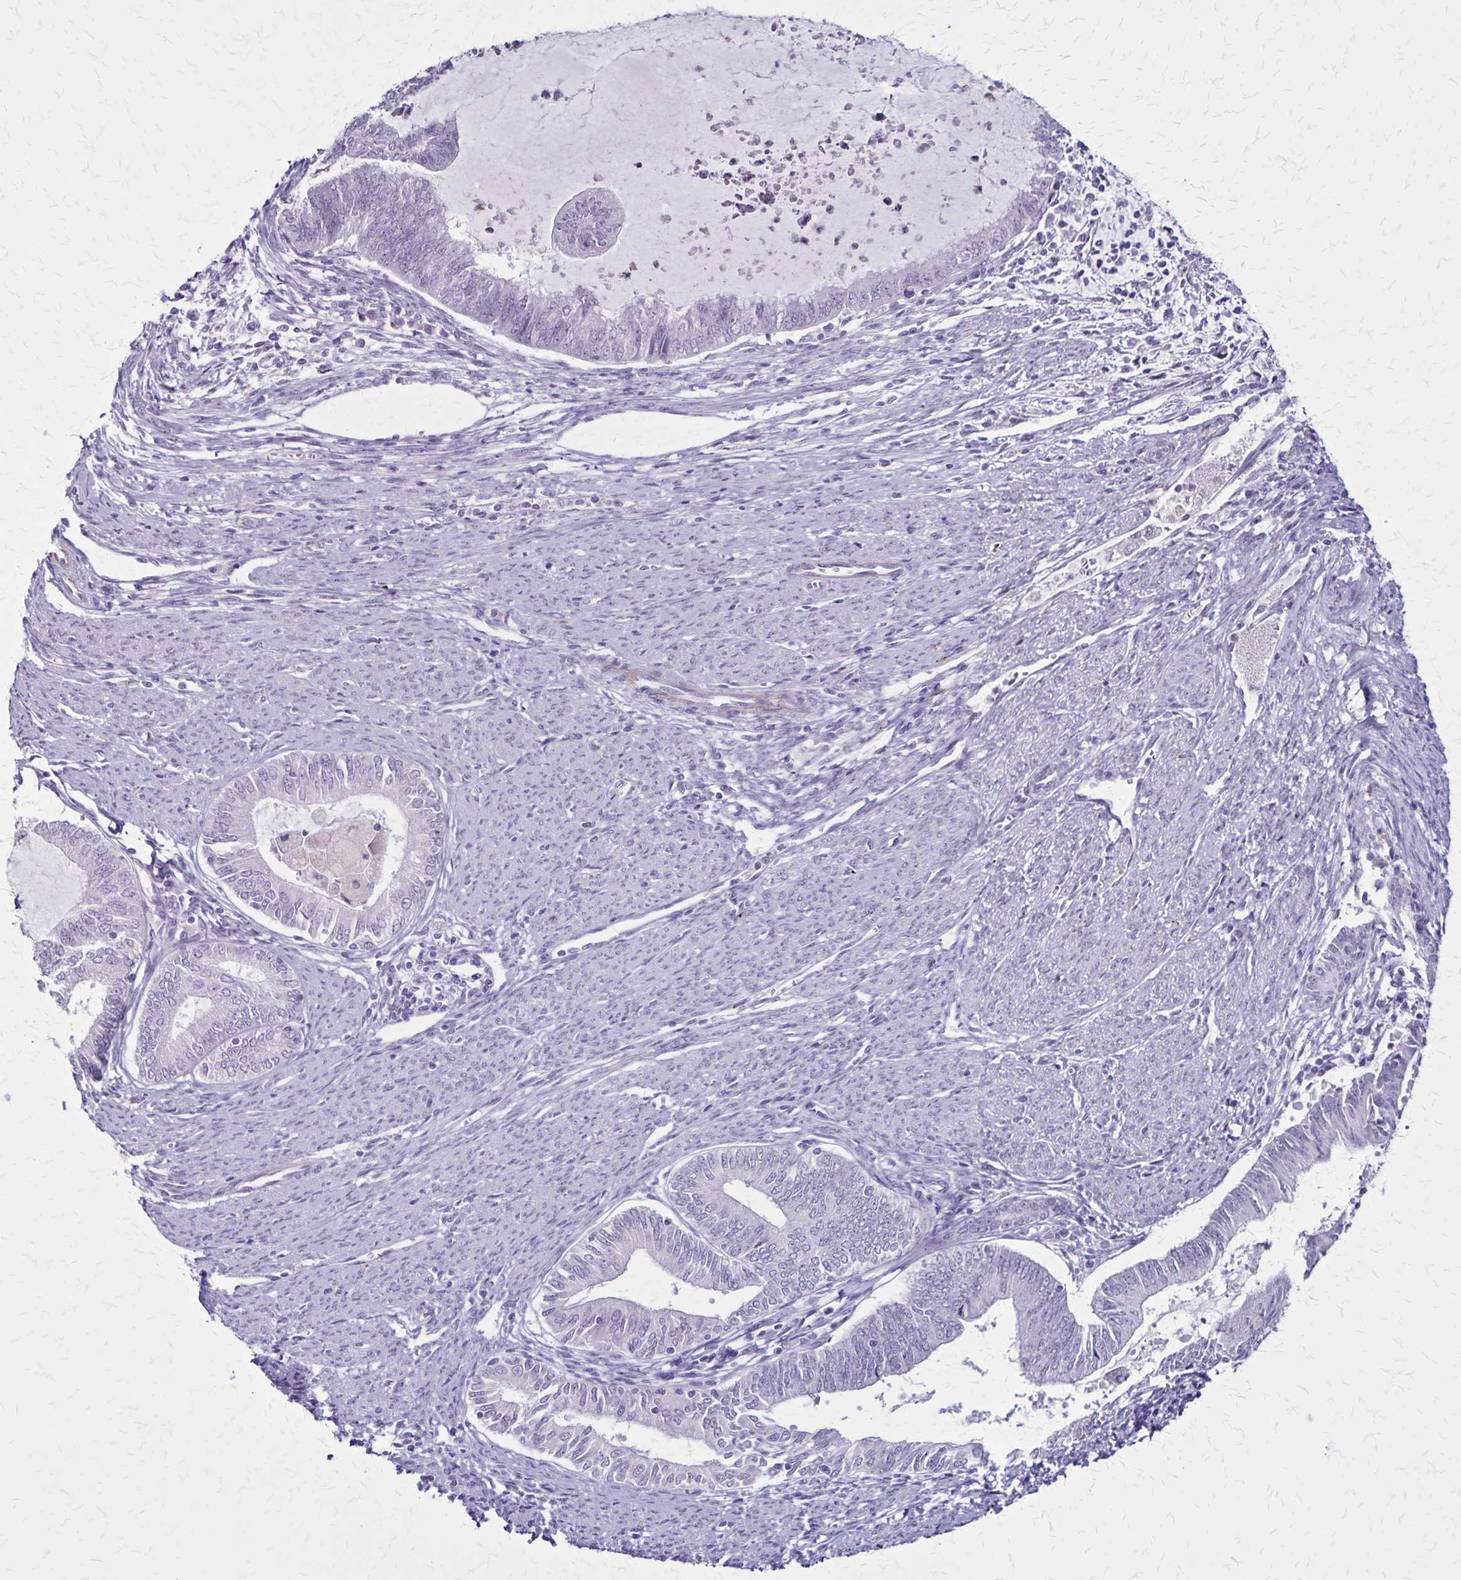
{"staining": {"intensity": "negative", "quantity": "none", "location": "none"}, "tissue": "endometrial cancer", "cell_type": "Tumor cells", "image_type": "cancer", "snomed": [{"axis": "morphology", "description": "Adenocarcinoma, NOS"}, {"axis": "topography", "description": "Endometrium"}], "caption": "DAB immunohistochemical staining of human endometrial cancer shows no significant staining in tumor cells.", "gene": "OR51B5", "patient": {"sex": "female", "age": 79}}